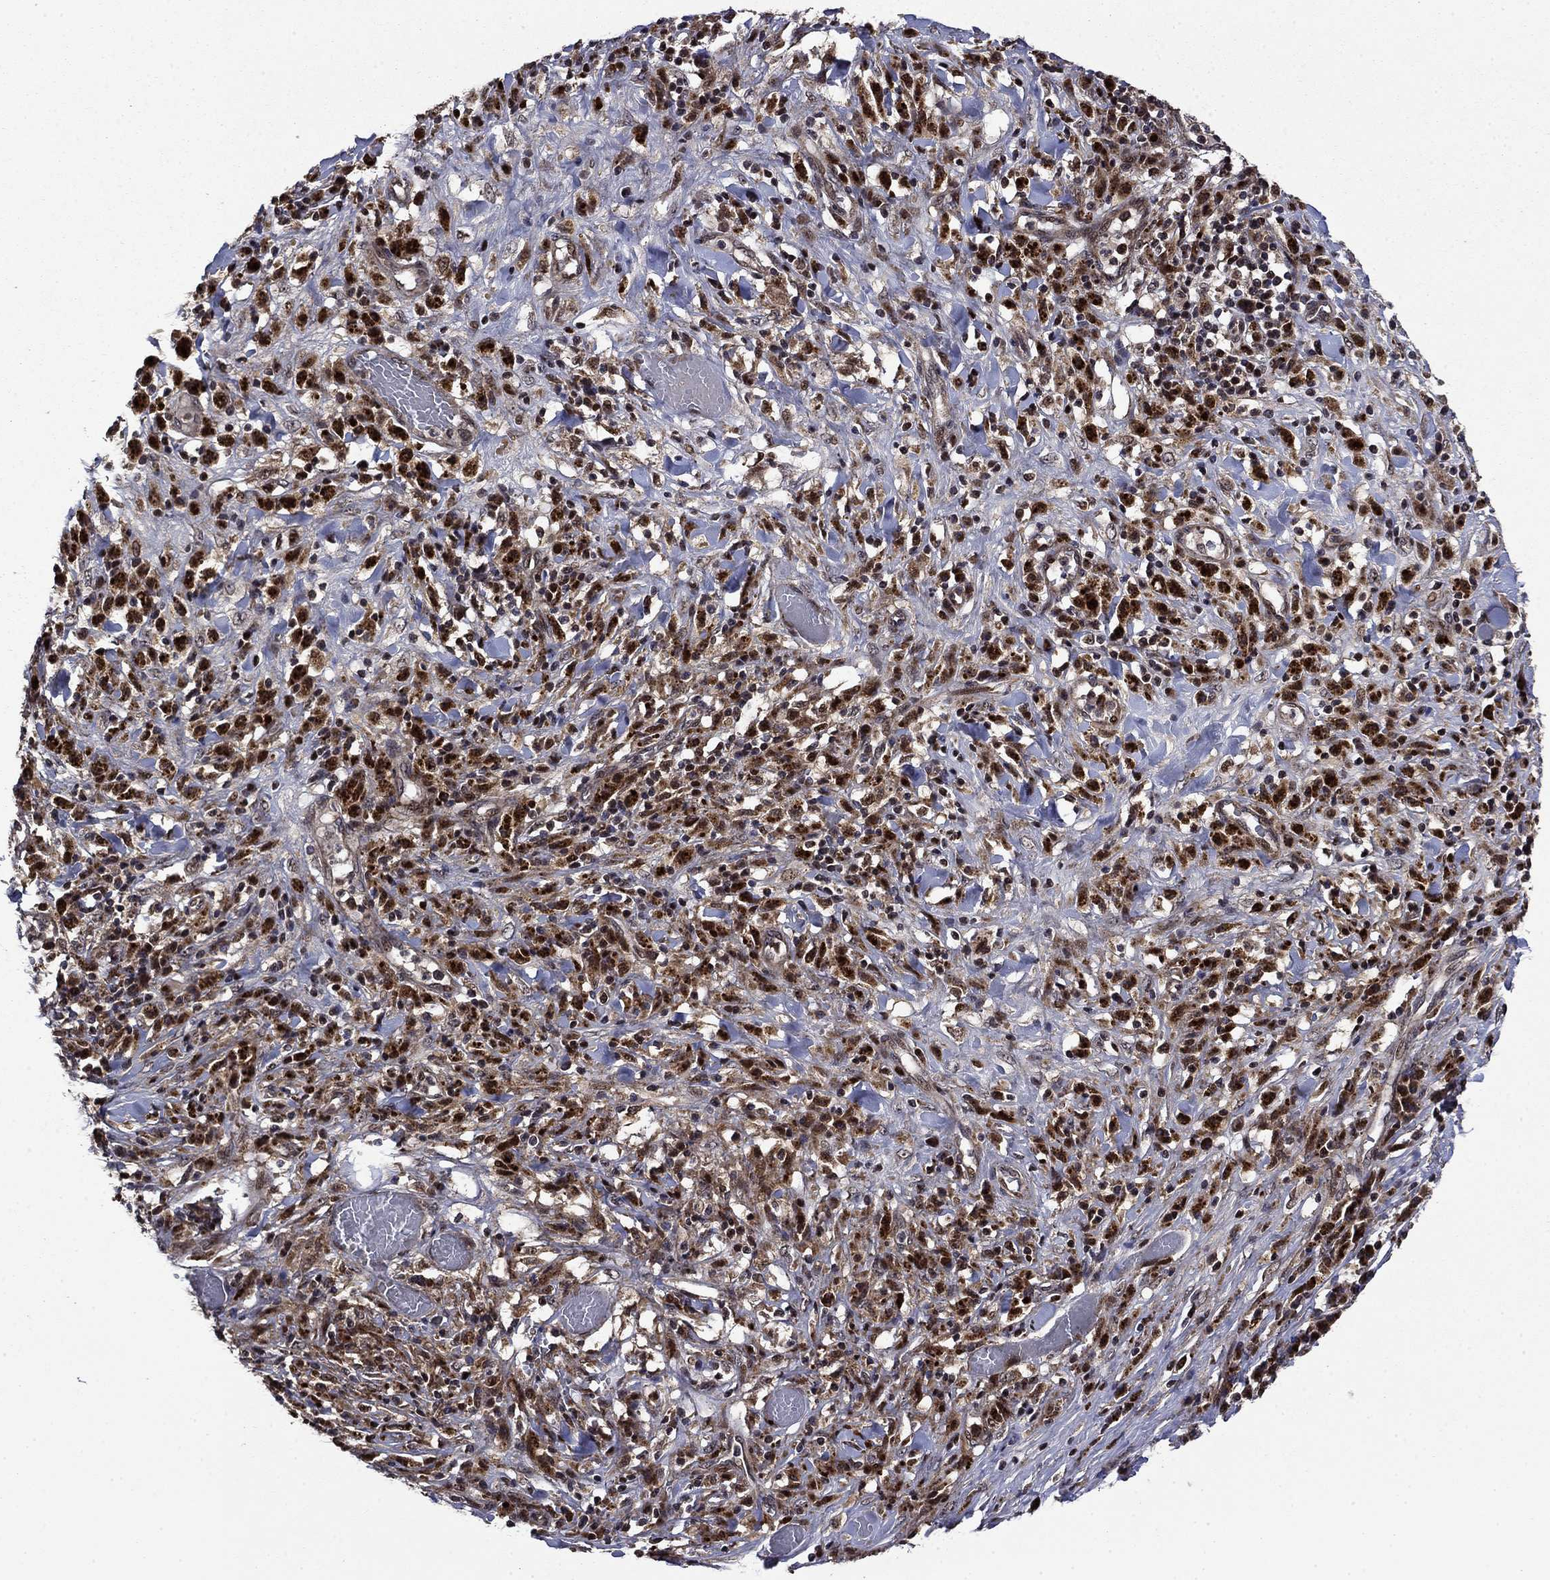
{"staining": {"intensity": "strong", "quantity": ">75%", "location": "nuclear"}, "tissue": "melanoma", "cell_type": "Tumor cells", "image_type": "cancer", "snomed": [{"axis": "morphology", "description": "Malignant melanoma, NOS"}, {"axis": "topography", "description": "Skin"}], "caption": "This is an image of IHC staining of melanoma, which shows strong staining in the nuclear of tumor cells.", "gene": "AGTPBP1", "patient": {"sex": "female", "age": 91}}